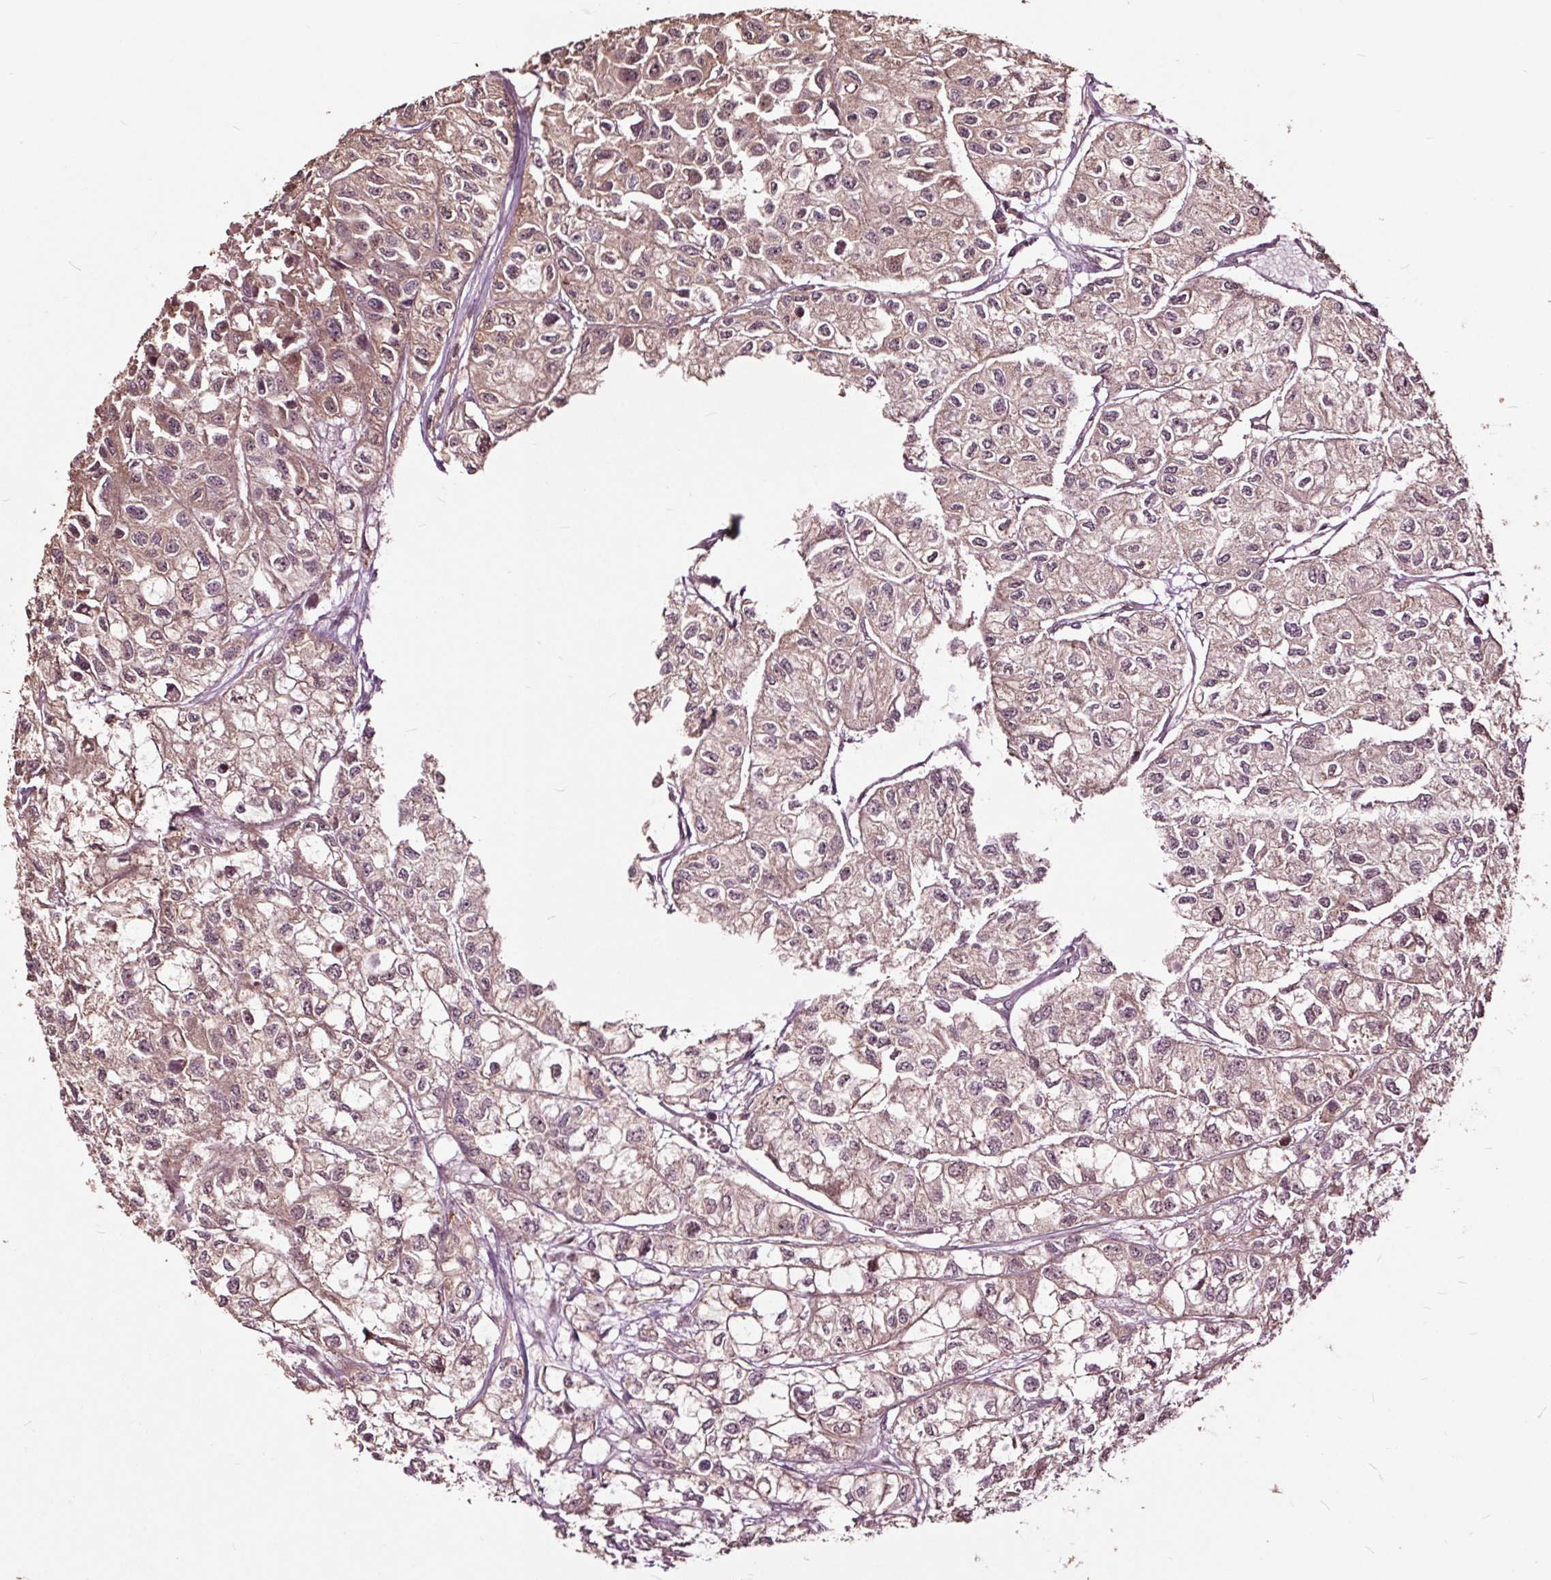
{"staining": {"intensity": "weak", "quantity": ">75%", "location": "cytoplasmic/membranous,nuclear"}, "tissue": "renal cancer", "cell_type": "Tumor cells", "image_type": "cancer", "snomed": [{"axis": "morphology", "description": "Adenocarcinoma, NOS"}, {"axis": "topography", "description": "Kidney"}], "caption": "Renal adenocarcinoma tissue reveals weak cytoplasmic/membranous and nuclear expression in approximately >75% of tumor cells Immunohistochemistry stains the protein of interest in brown and the nuclei are stained blue.", "gene": "CEP95", "patient": {"sex": "male", "age": 56}}